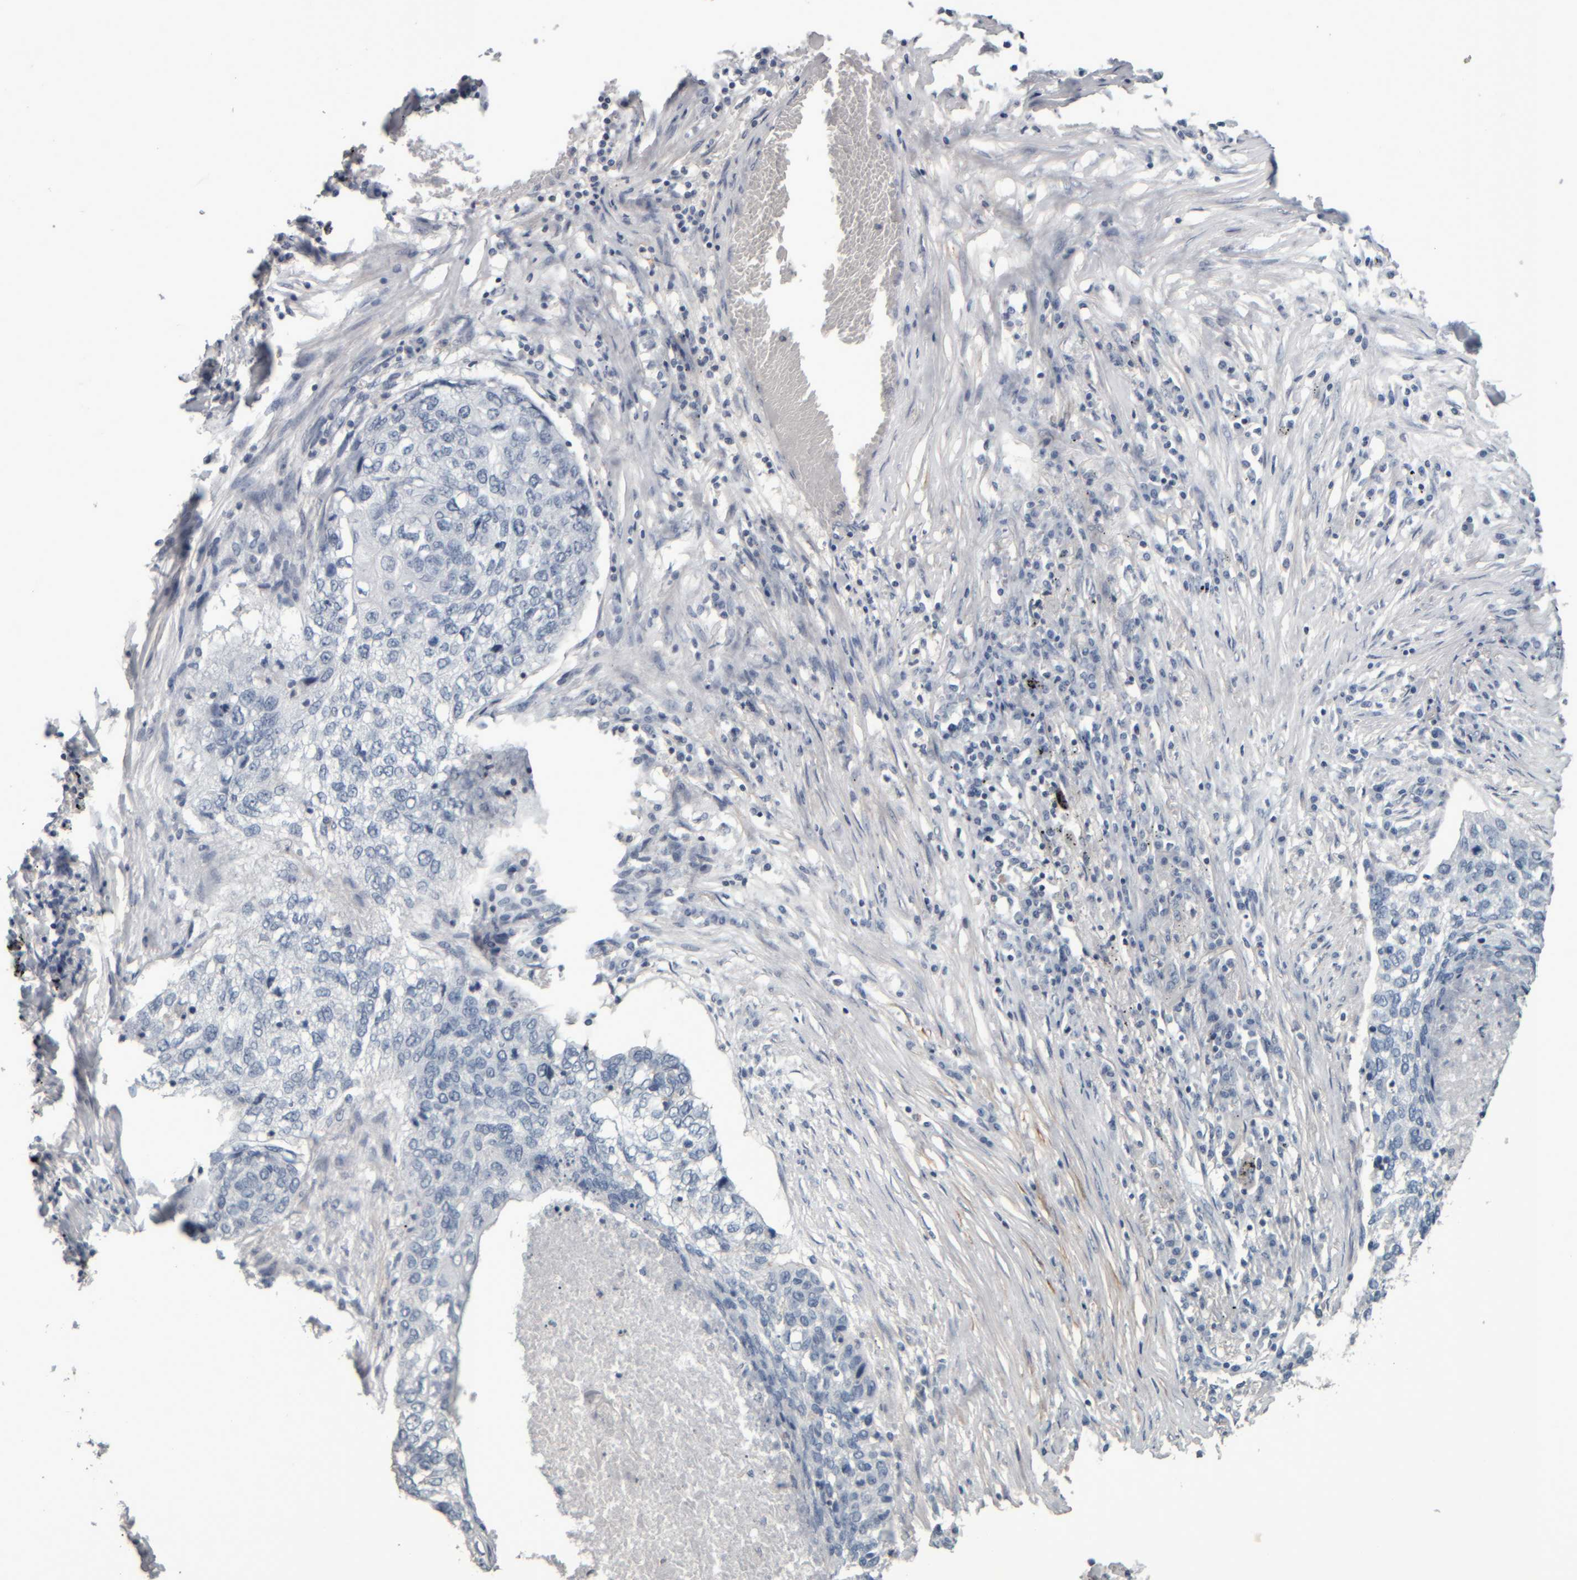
{"staining": {"intensity": "negative", "quantity": "none", "location": "none"}, "tissue": "lung cancer", "cell_type": "Tumor cells", "image_type": "cancer", "snomed": [{"axis": "morphology", "description": "Squamous cell carcinoma, NOS"}, {"axis": "topography", "description": "Lung"}], "caption": "Lung cancer (squamous cell carcinoma) was stained to show a protein in brown. There is no significant expression in tumor cells. (DAB immunohistochemistry (IHC), high magnification).", "gene": "CAVIN4", "patient": {"sex": "female", "age": 63}}